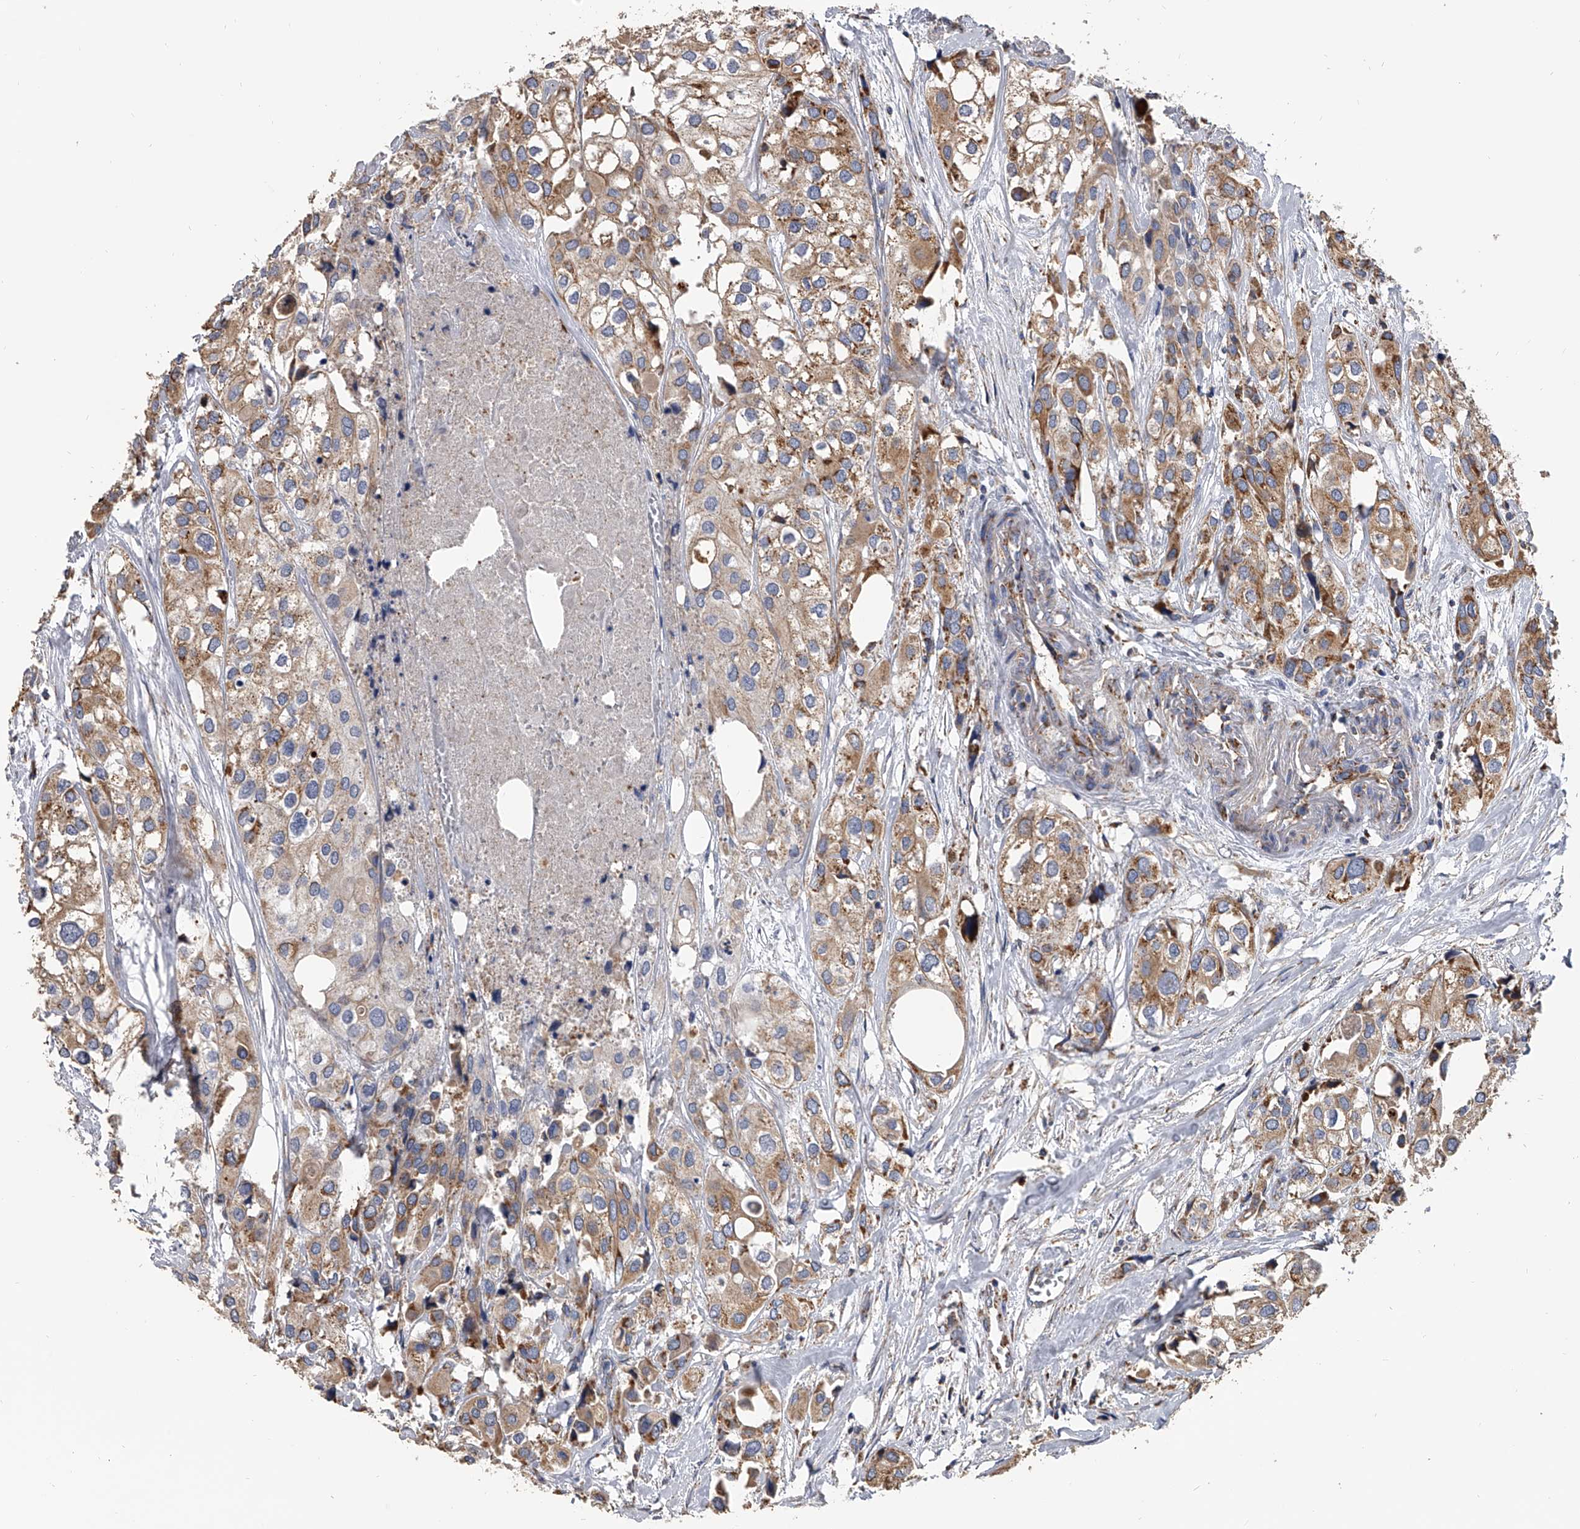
{"staining": {"intensity": "moderate", "quantity": ">75%", "location": "cytoplasmic/membranous"}, "tissue": "urothelial cancer", "cell_type": "Tumor cells", "image_type": "cancer", "snomed": [{"axis": "morphology", "description": "Urothelial carcinoma, High grade"}, {"axis": "topography", "description": "Urinary bladder"}], "caption": "Urothelial carcinoma (high-grade) was stained to show a protein in brown. There is medium levels of moderate cytoplasmic/membranous staining in approximately >75% of tumor cells.", "gene": "MRPL28", "patient": {"sex": "male", "age": 64}}